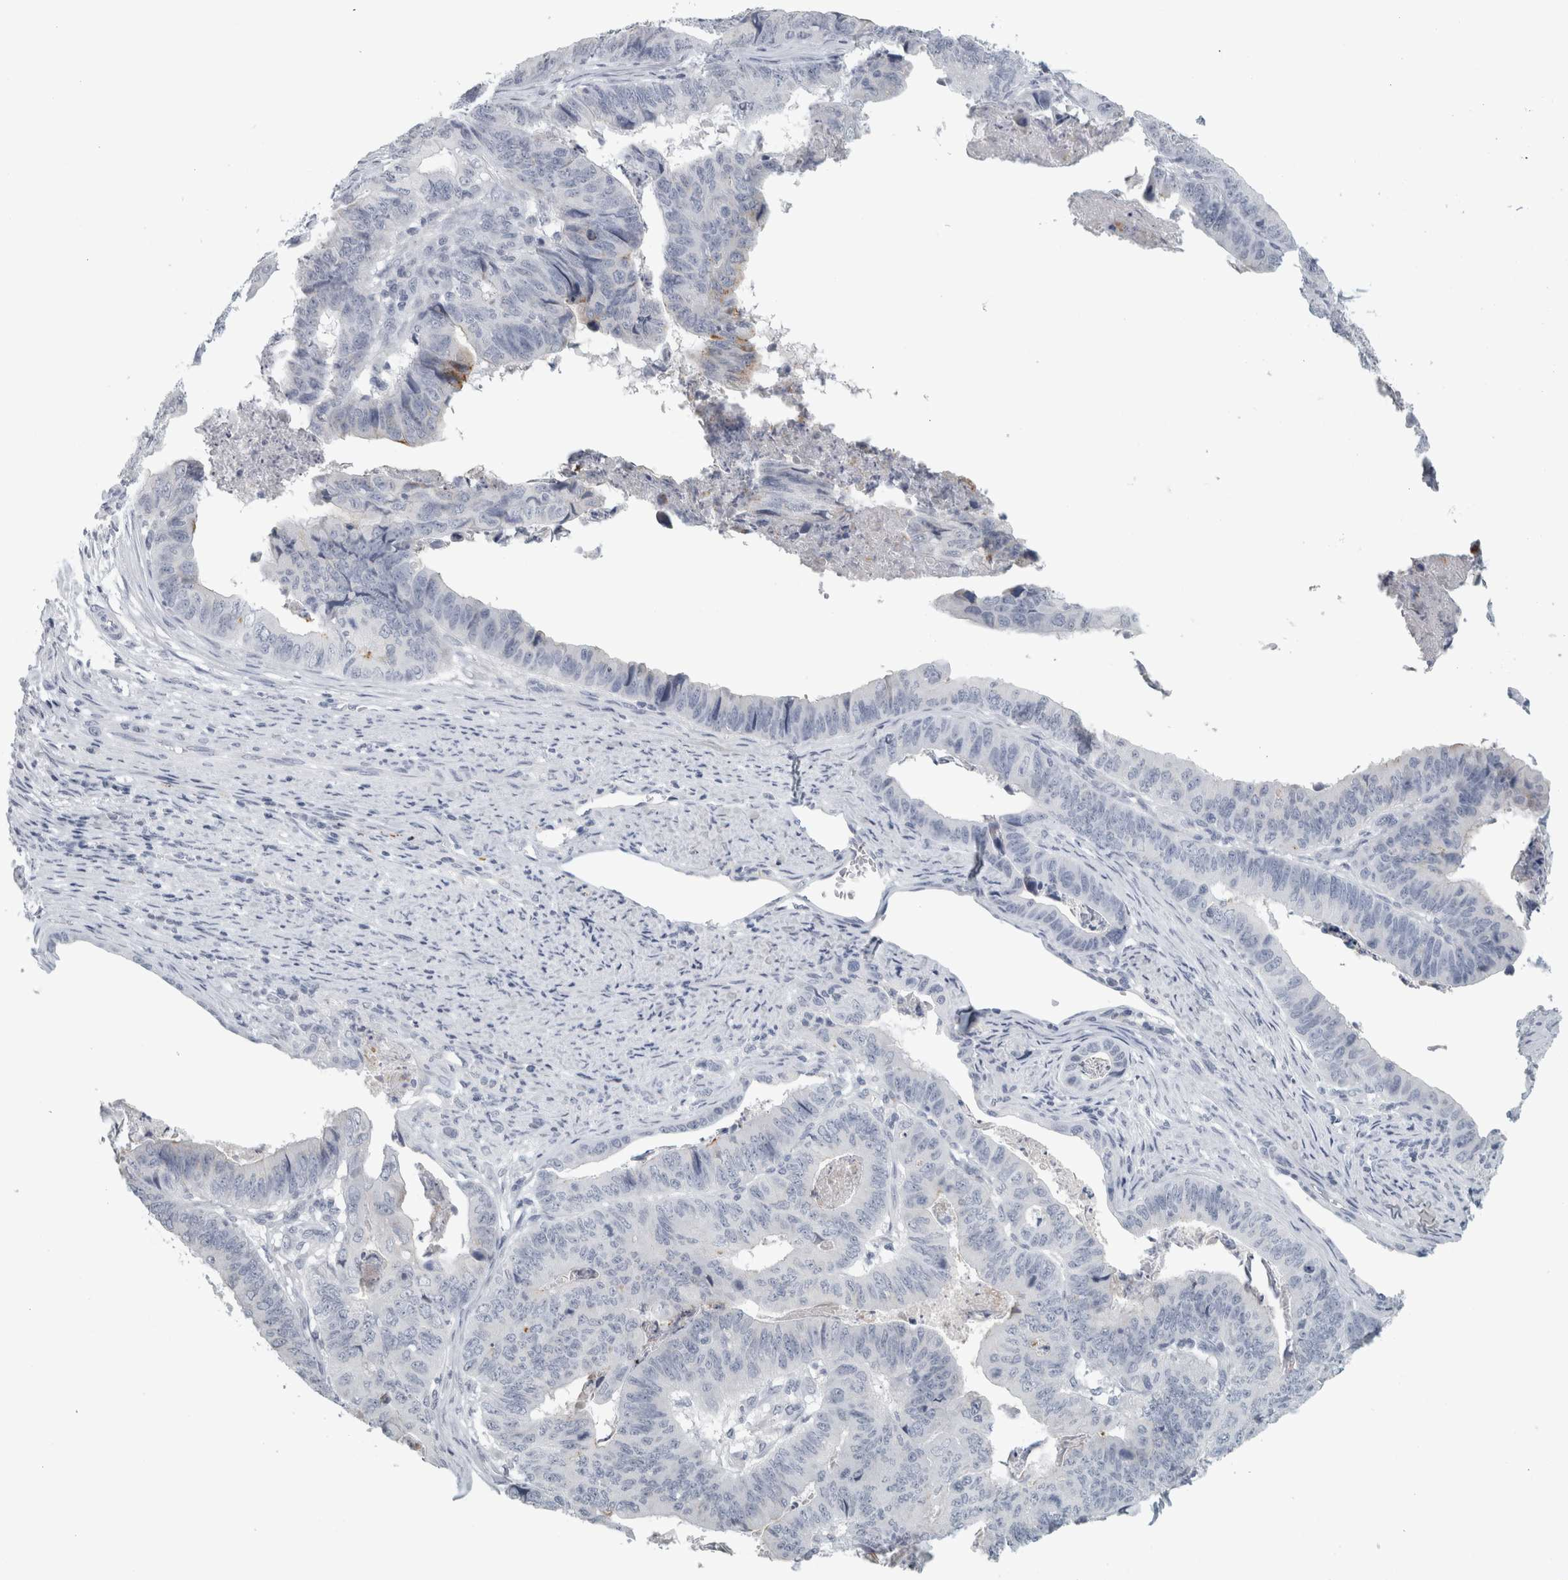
{"staining": {"intensity": "negative", "quantity": "none", "location": "none"}, "tissue": "stomach cancer", "cell_type": "Tumor cells", "image_type": "cancer", "snomed": [{"axis": "morphology", "description": "Adenocarcinoma, NOS"}, {"axis": "topography", "description": "Stomach, lower"}], "caption": "Stomach cancer was stained to show a protein in brown. There is no significant positivity in tumor cells.", "gene": "CPE", "patient": {"sex": "male", "age": 77}}